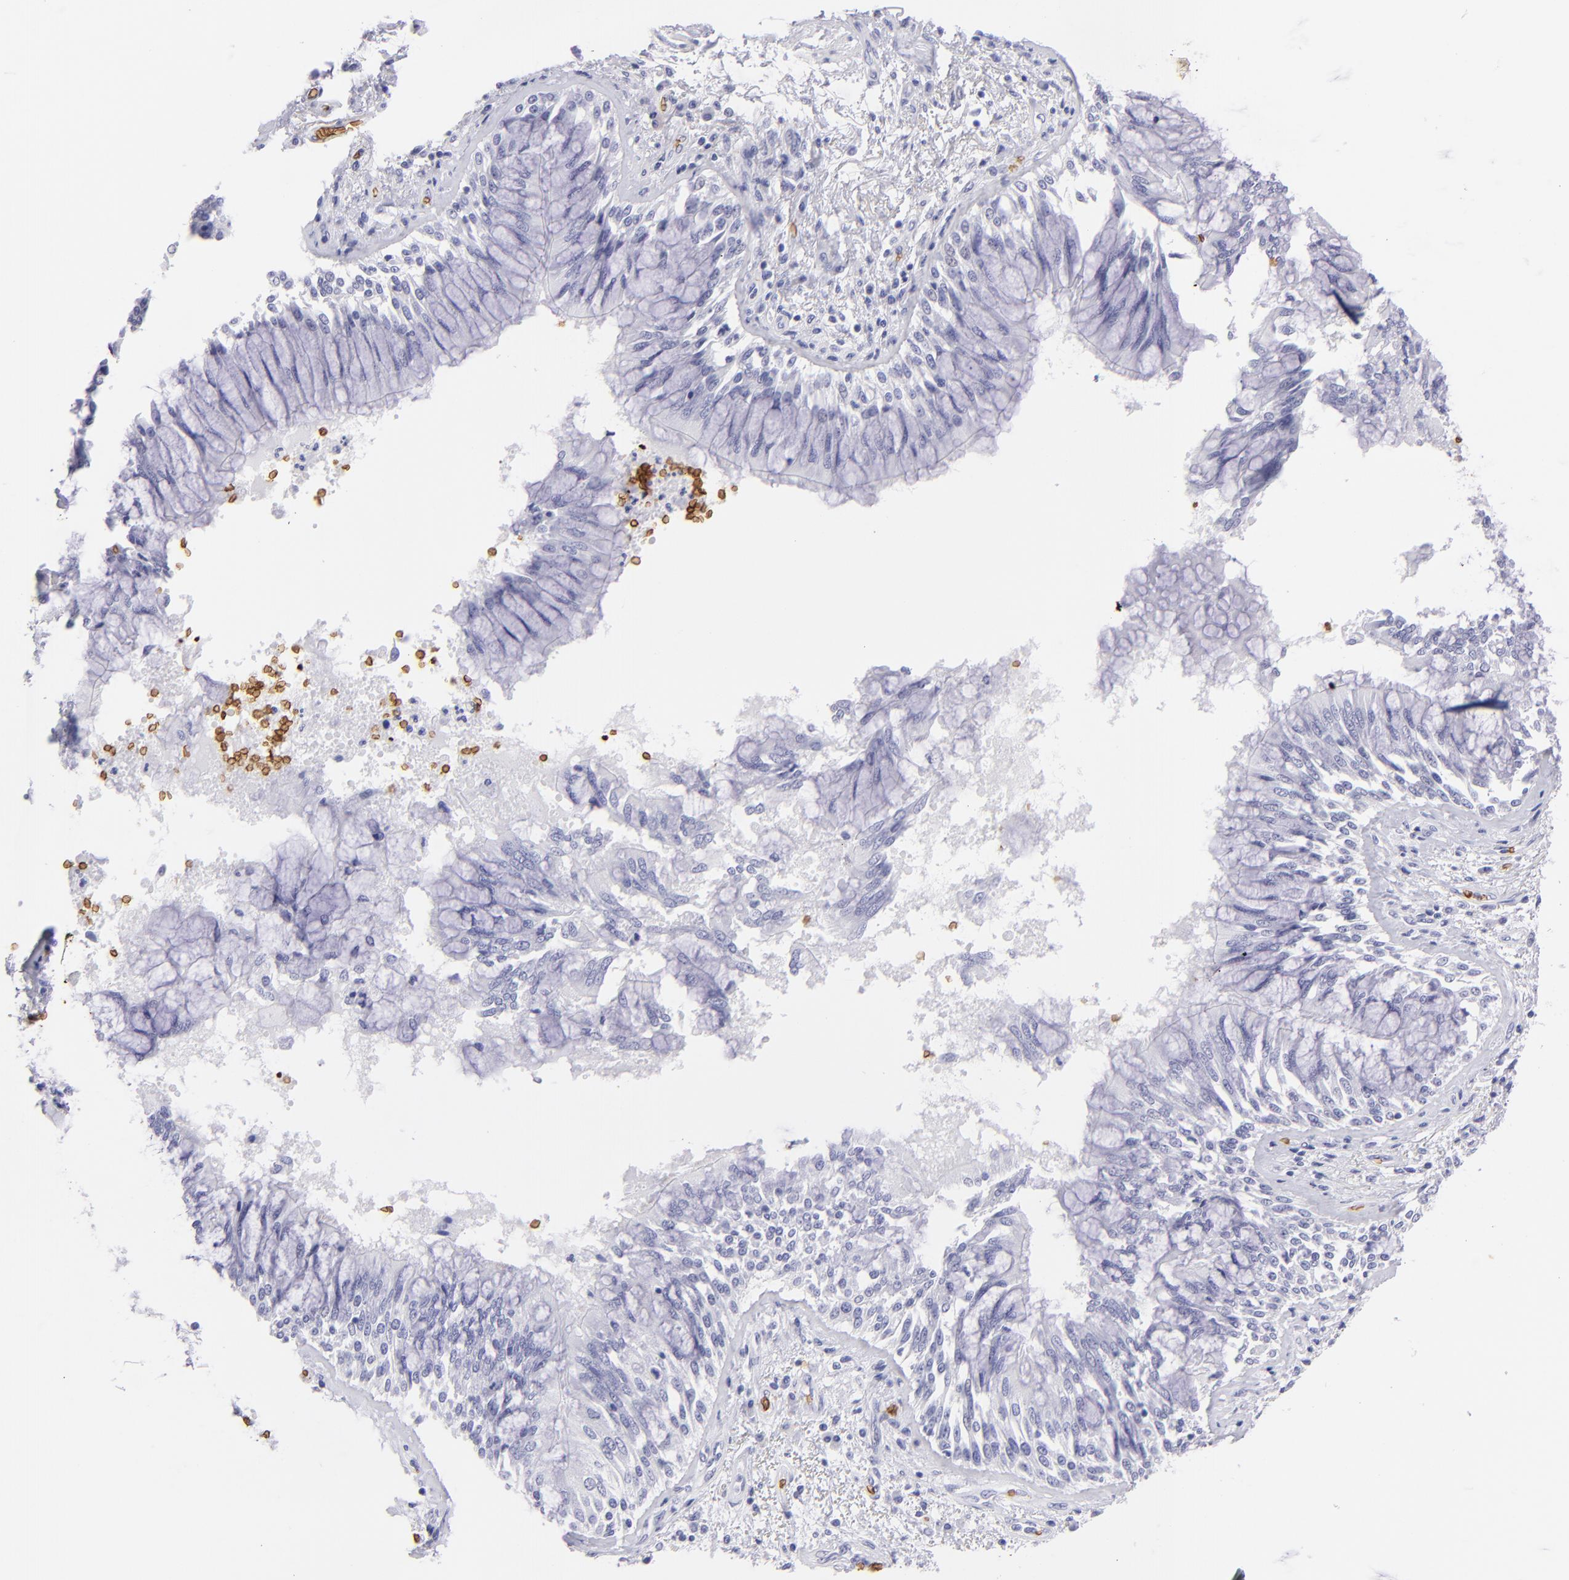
{"staining": {"intensity": "negative", "quantity": "none", "location": "none"}, "tissue": "bronchus", "cell_type": "Respiratory epithelial cells", "image_type": "normal", "snomed": [{"axis": "morphology", "description": "Normal tissue, NOS"}, {"axis": "topography", "description": "Cartilage tissue"}, {"axis": "topography", "description": "Bronchus"}, {"axis": "topography", "description": "Lung"}, {"axis": "topography", "description": "Peripheral nerve tissue"}], "caption": "Immunohistochemistry (IHC) of unremarkable bronchus exhibits no expression in respiratory epithelial cells.", "gene": "GYPA", "patient": {"sex": "female", "age": 49}}